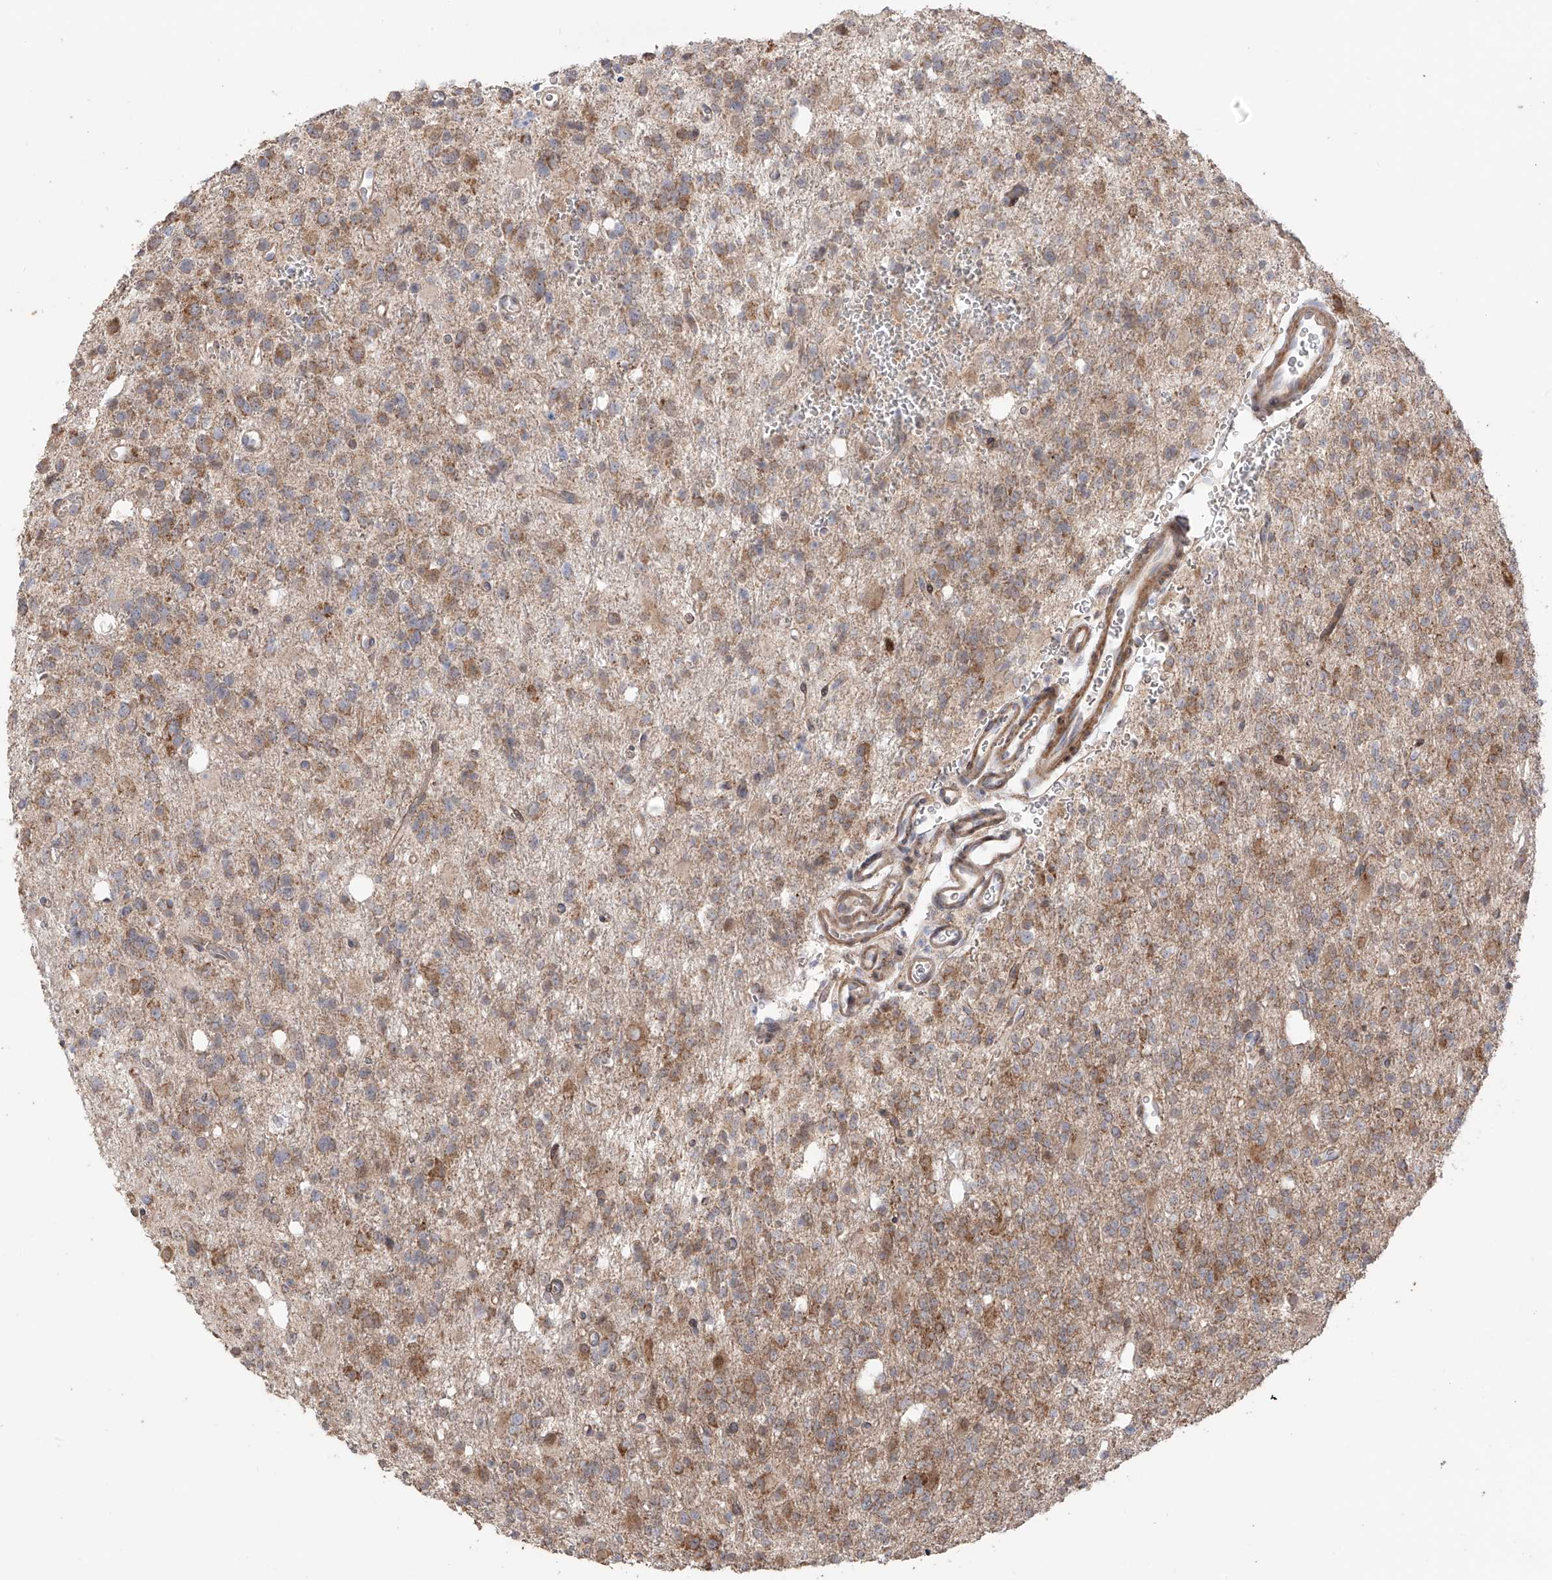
{"staining": {"intensity": "moderate", "quantity": ">75%", "location": "cytoplasmic/membranous"}, "tissue": "glioma", "cell_type": "Tumor cells", "image_type": "cancer", "snomed": [{"axis": "morphology", "description": "Glioma, malignant, High grade"}, {"axis": "topography", "description": "Brain"}], "caption": "Immunohistochemical staining of human glioma exhibits medium levels of moderate cytoplasmic/membranous expression in about >75% of tumor cells.", "gene": "YKT6", "patient": {"sex": "female", "age": 62}}